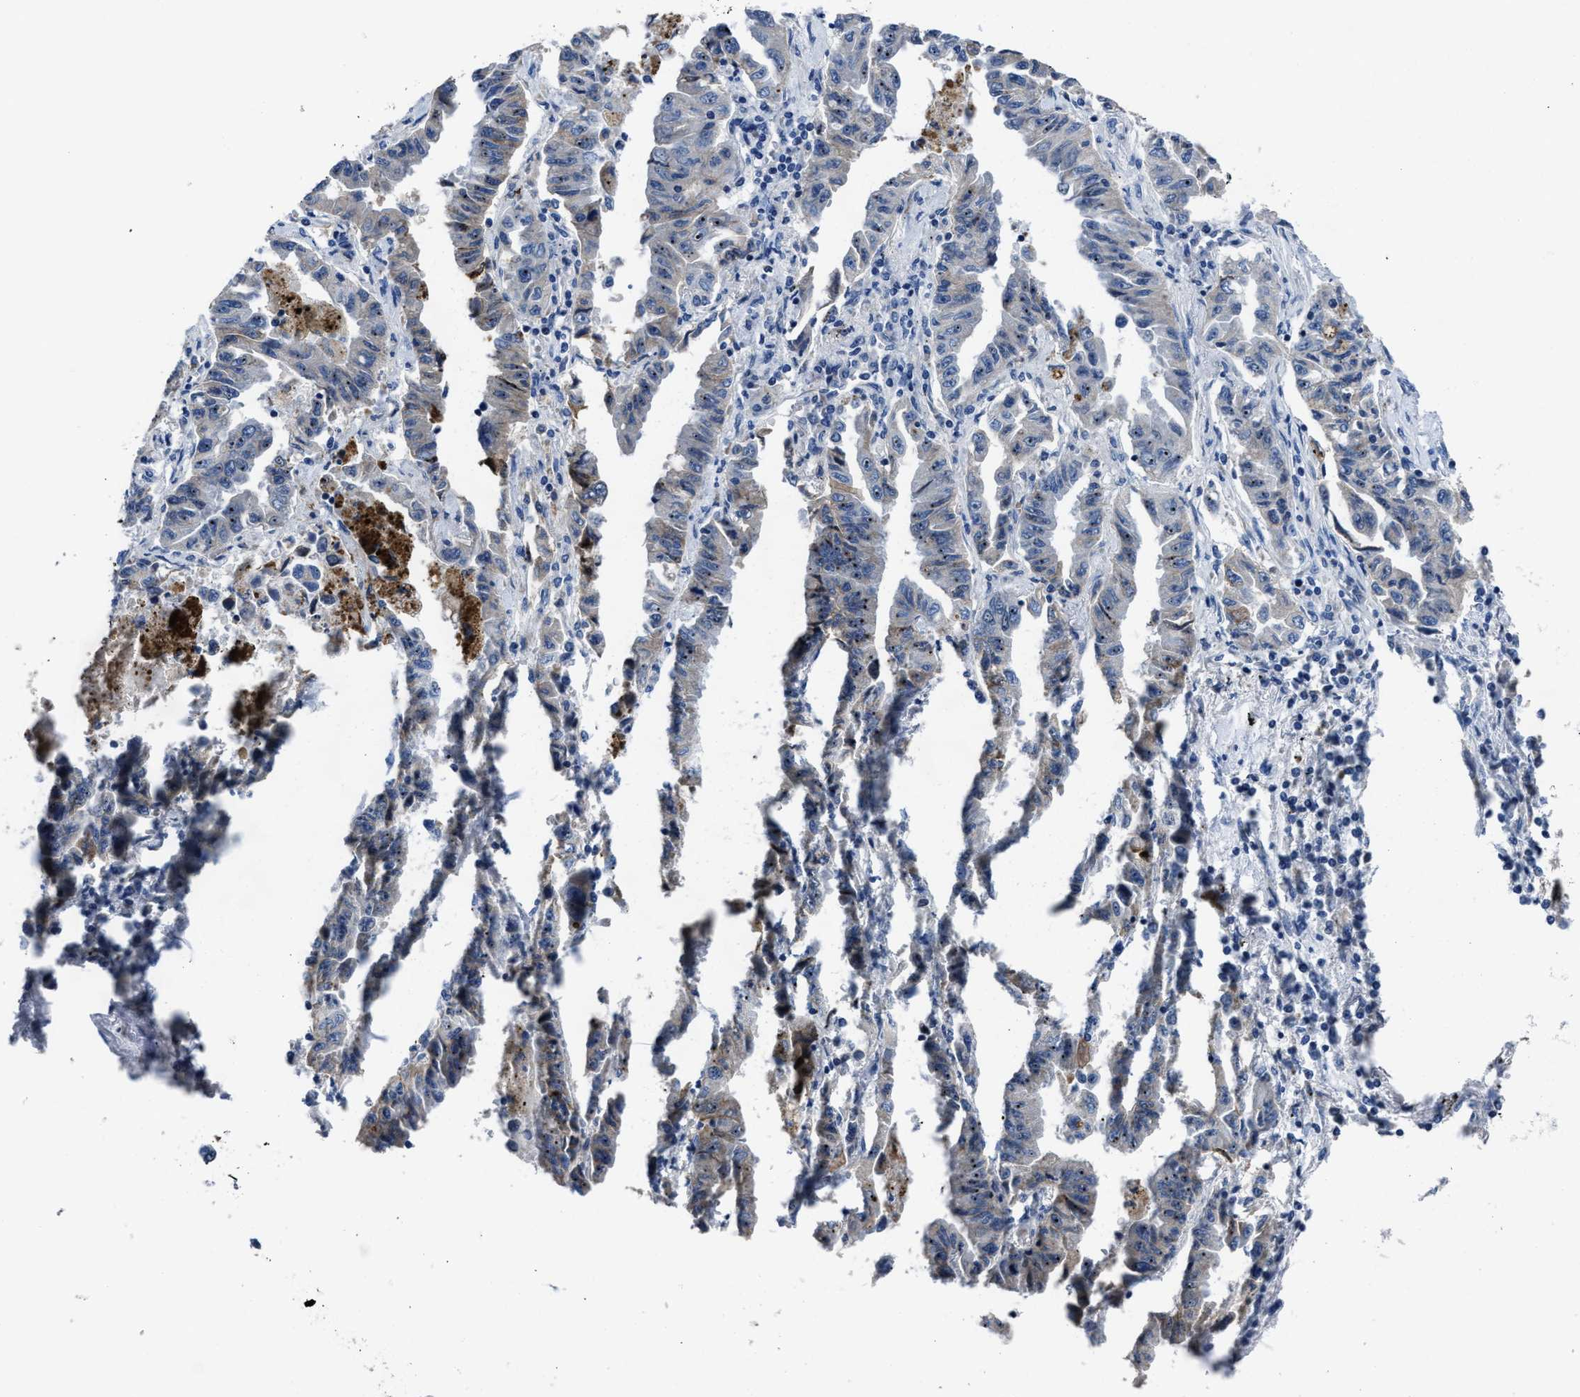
{"staining": {"intensity": "moderate", "quantity": "<25%", "location": "nuclear"}, "tissue": "lung cancer", "cell_type": "Tumor cells", "image_type": "cancer", "snomed": [{"axis": "morphology", "description": "Adenocarcinoma, NOS"}, {"axis": "topography", "description": "Lung"}], "caption": "Lung cancer (adenocarcinoma) tissue demonstrates moderate nuclear staining in about <25% of tumor cells (DAB (3,3'-diaminobenzidine) = brown stain, brightfield microscopy at high magnification).", "gene": "GHITM", "patient": {"sex": "female", "age": 51}}